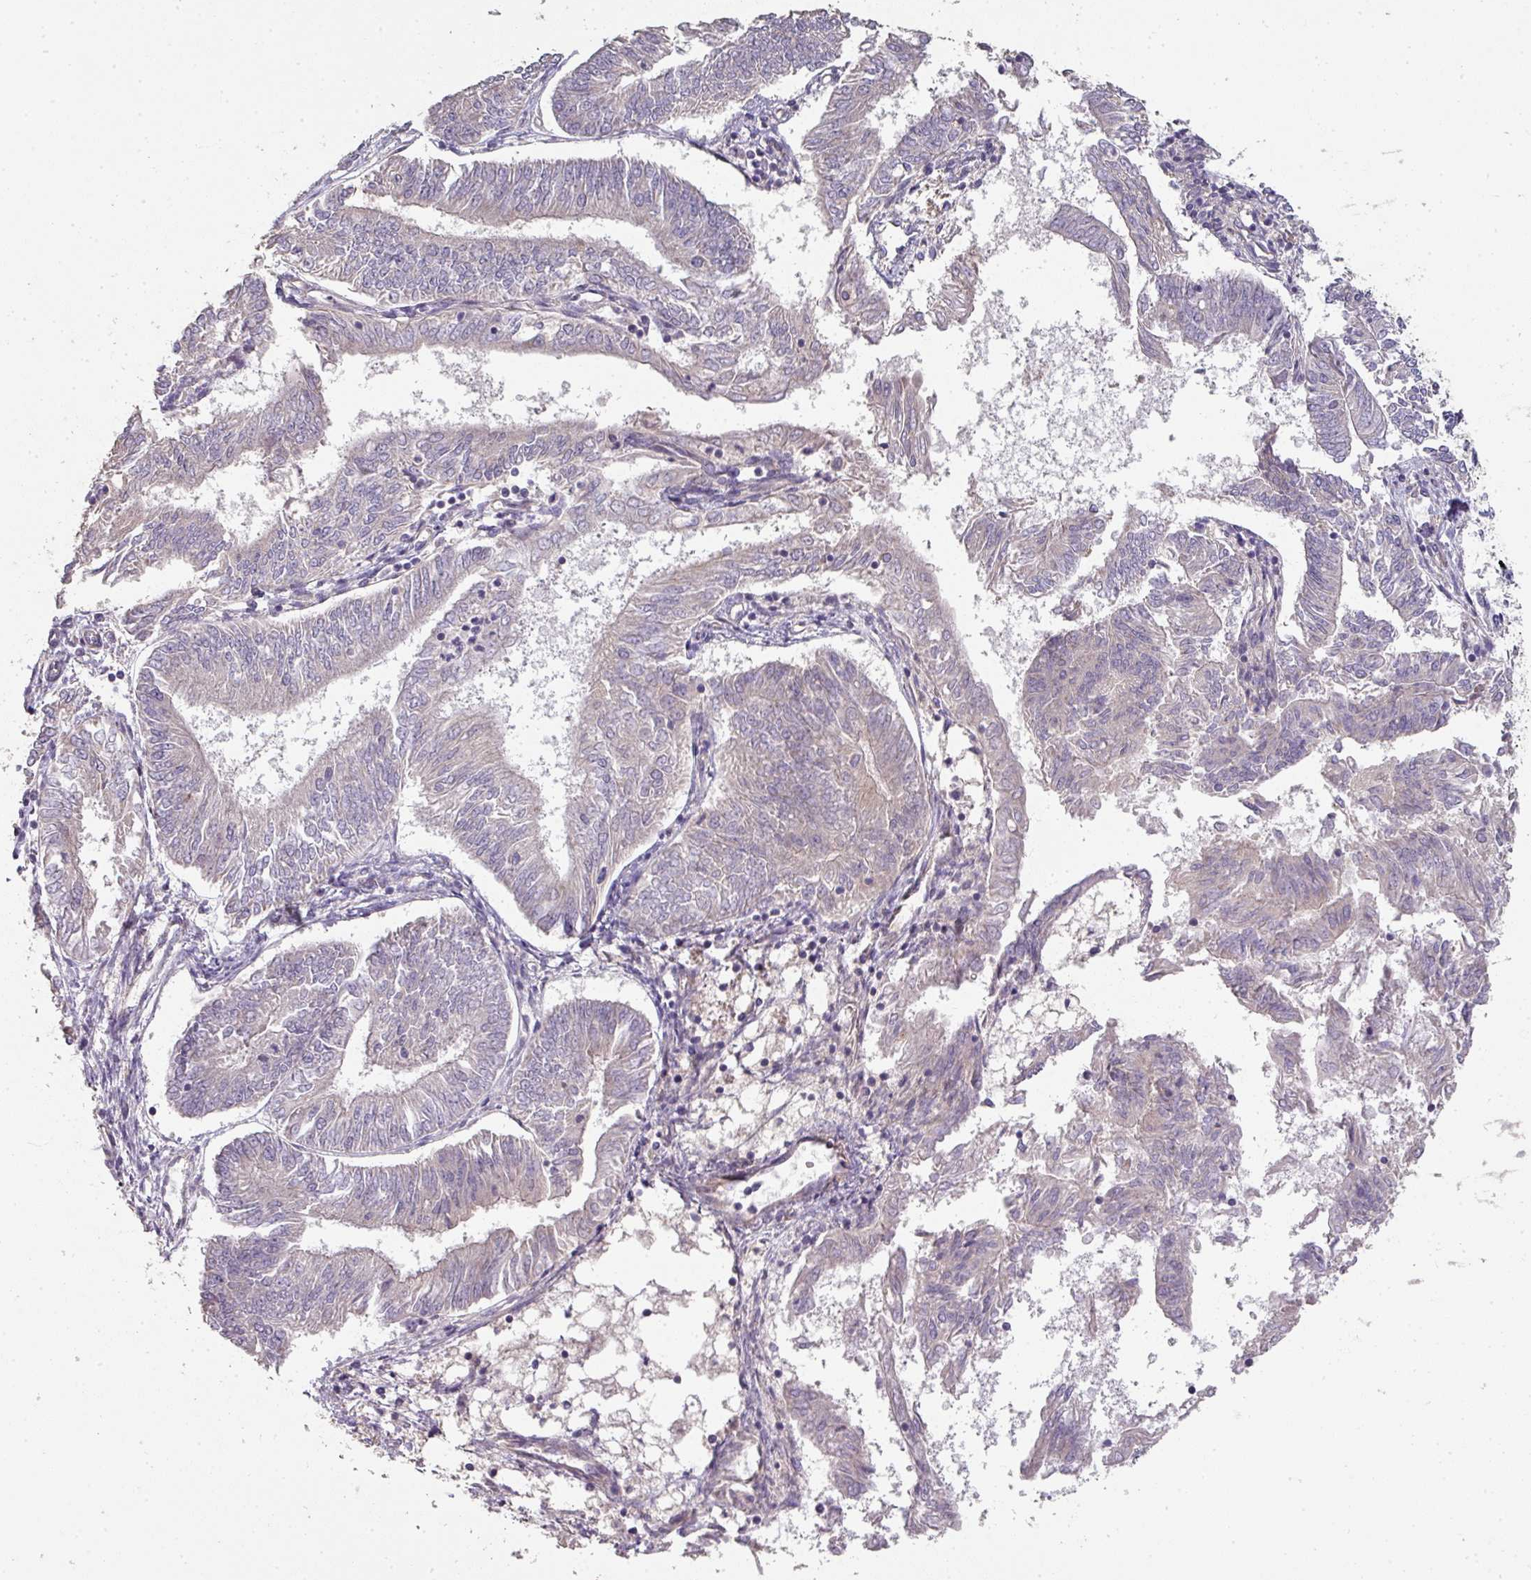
{"staining": {"intensity": "negative", "quantity": "none", "location": "none"}, "tissue": "endometrial cancer", "cell_type": "Tumor cells", "image_type": "cancer", "snomed": [{"axis": "morphology", "description": "Adenocarcinoma, NOS"}, {"axis": "topography", "description": "Endometrium"}], "caption": "The micrograph displays no staining of tumor cells in endometrial adenocarcinoma. (DAB immunohistochemistry (IHC) visualized using brightfield microscopy, high magnification).", "gene": "PCDH1", "patient": {"sex": "female", "age": 58}}